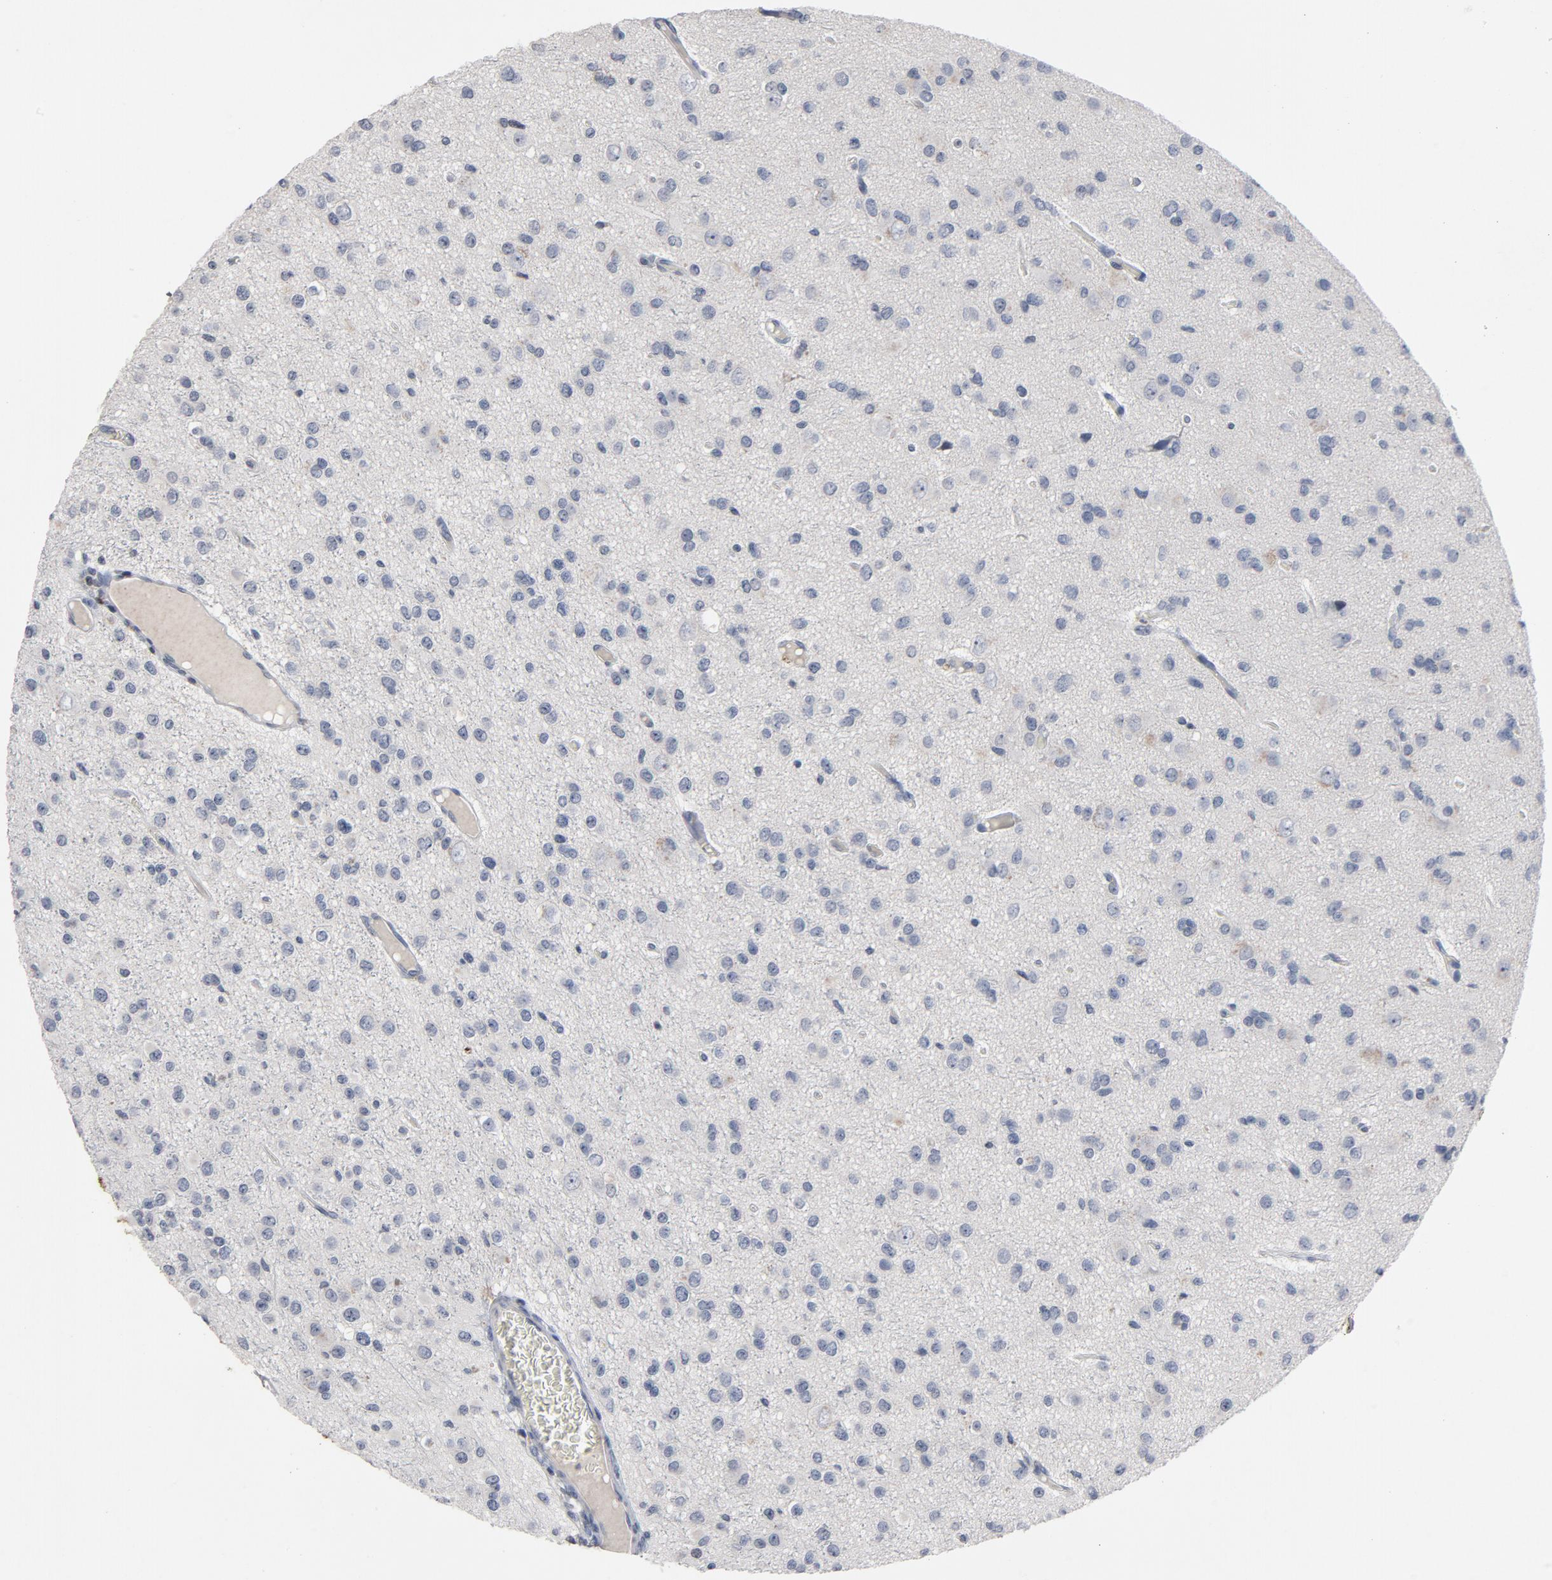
{"staining": {"intensity": "negative", "quantity": "none", "location": "none"}, "tissue": "glioma", "cell_type": "Tumor cells", "image_type": "cancer", "snomed": [{"axis": "morphology", "description": "Glioma, malignant, Low grade"}, {"axis": "topography", "description": "Brain"}], "caption": "An image of glioma stained for a protein exhibits no brown staining in tumor cells.", "gene": "TCL1A", "patient": {"sex": "male", "age": 42}}